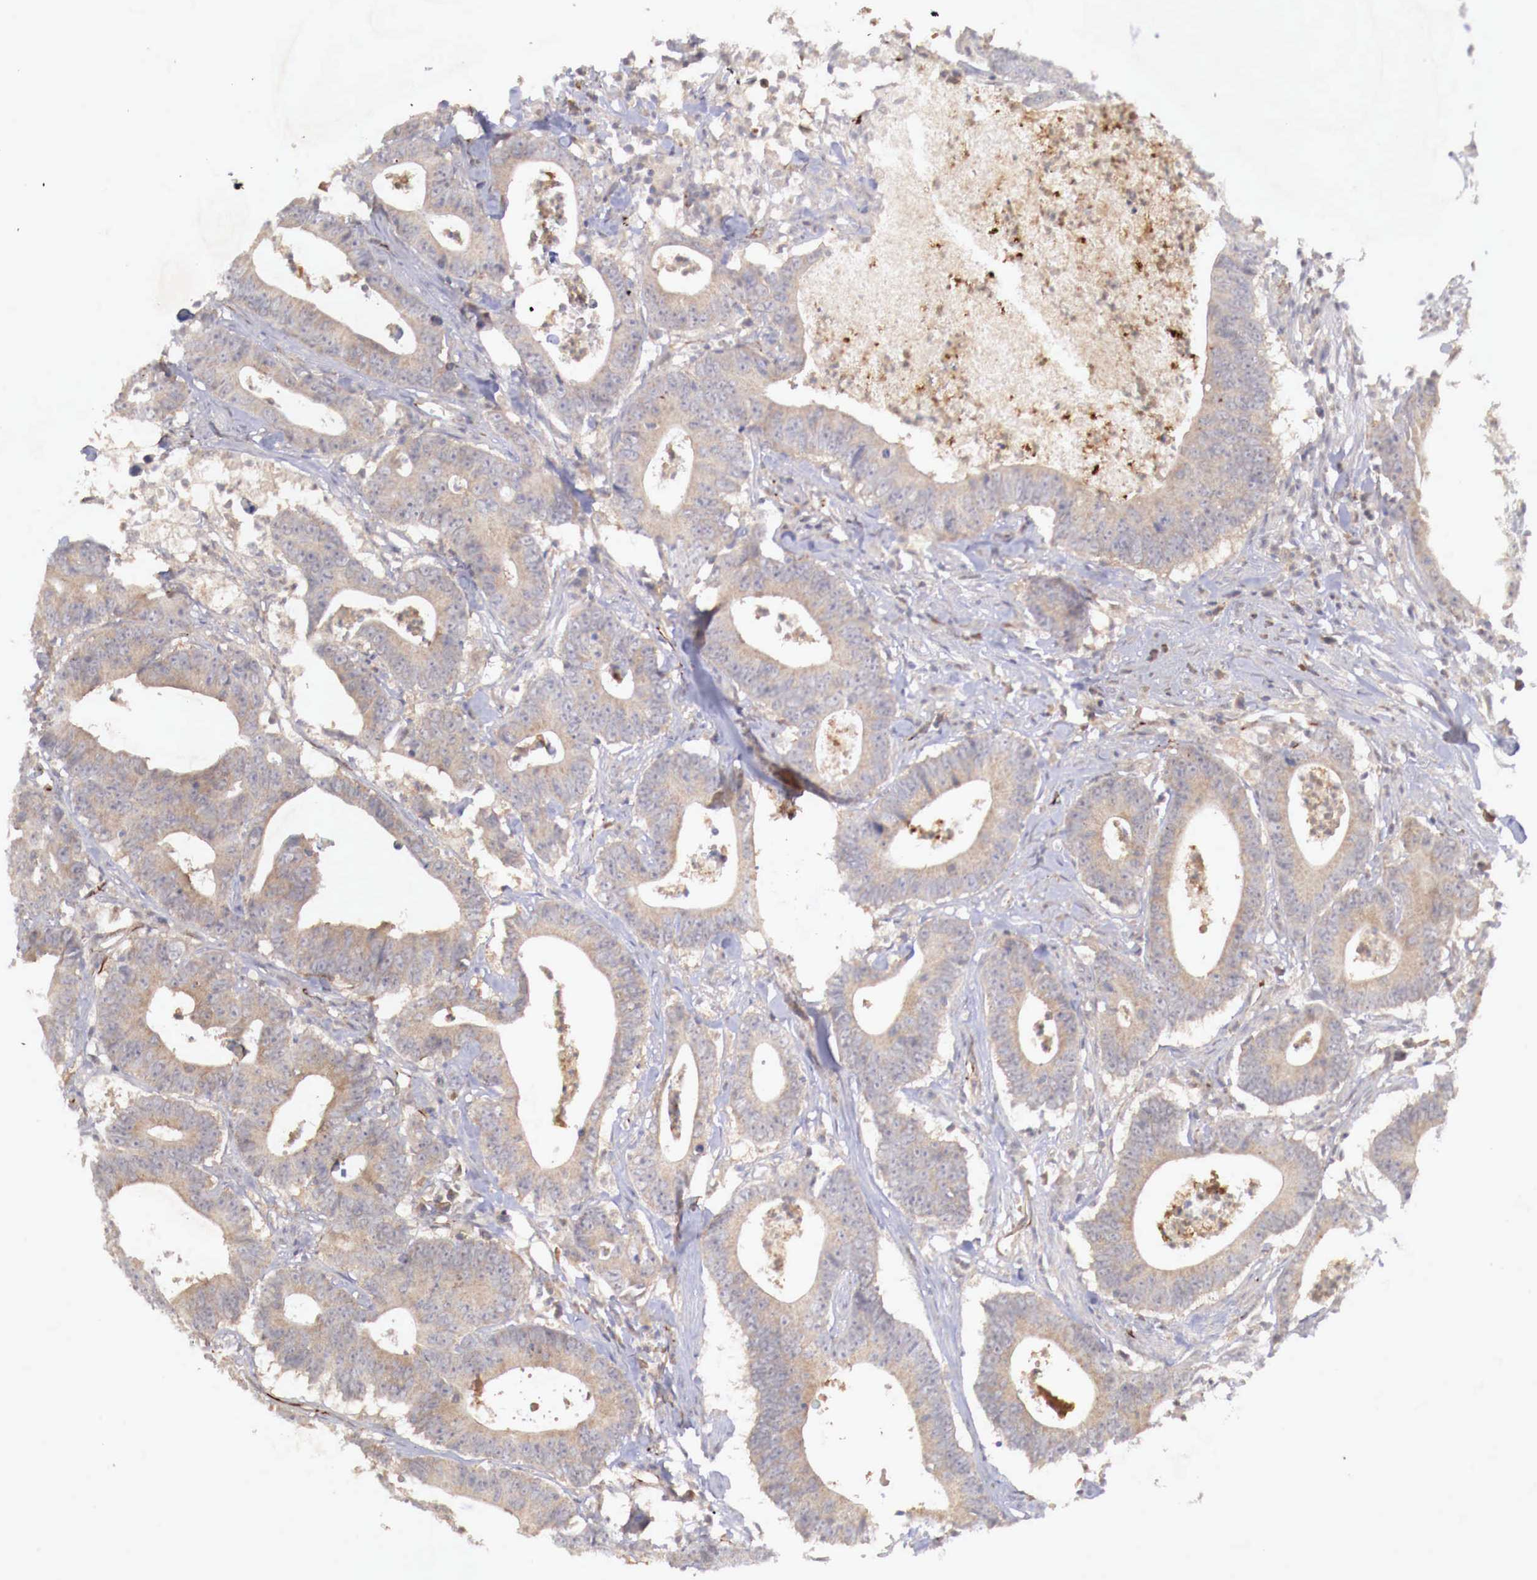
{"staining": {"intensity": "negative", "quantity": "none", "location": "none"}, "tissue": "colorectal cancer", "cell_type": "Tumor cells", "image_type": "cancer", "snomed": [{"axis": "morphology", "description": "Adenocarcinoma, NOS"}, {"axis": "topography", "description": "Colon"}], "caption": "Histopathology image shows no protein expression in tumor cells of colorectal cancer tissue. (Stains: DAB (3,3'-diaminobenzidine) immunohistochemistry with hematoxylin counter stain, Microscopy: brightfield microscopy at high magnification).", "gene": "WT1", "patient": {"sex": "male", "age": 55}}